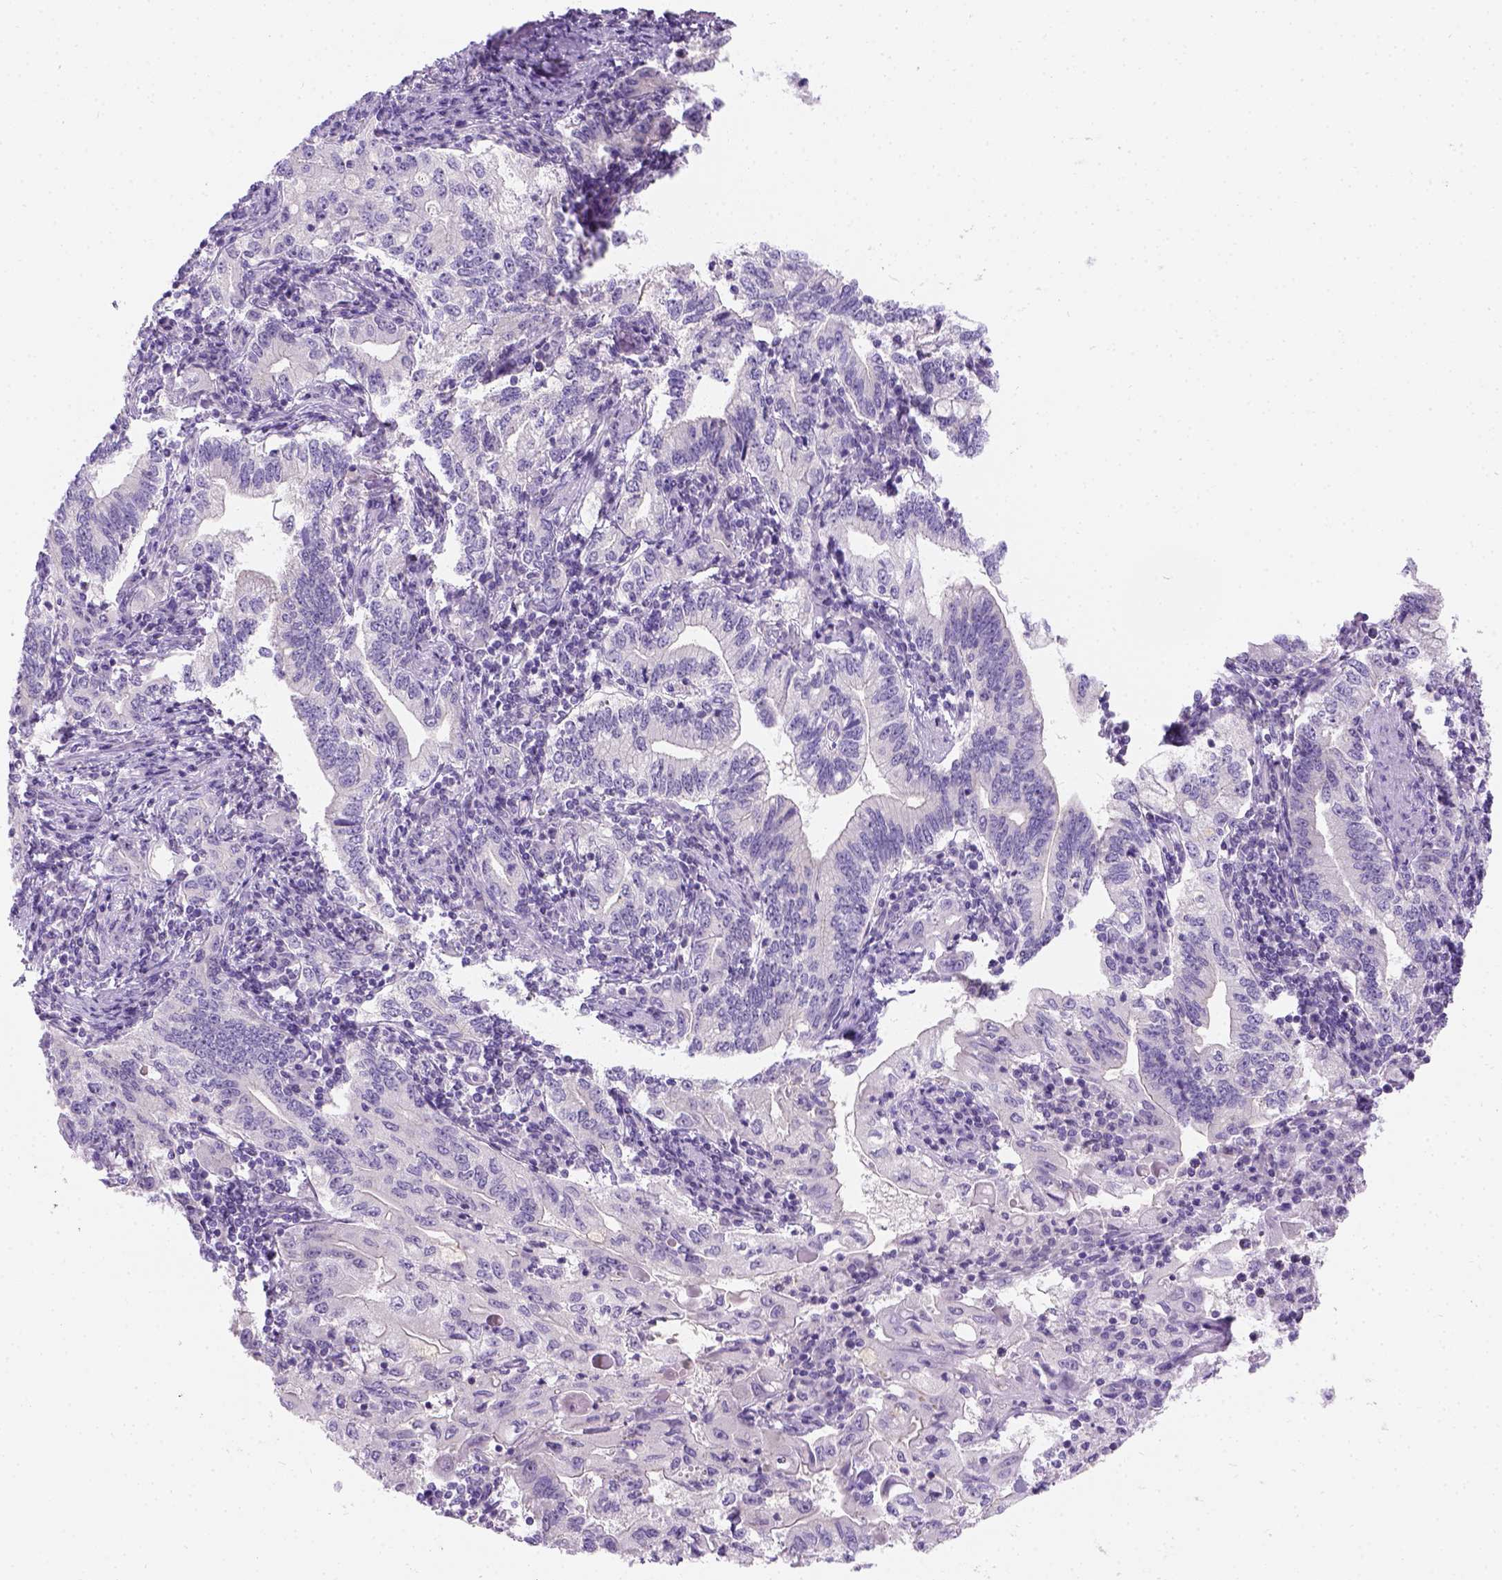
{"staining": {"intensity": "negative", "quantity": "none", "location": "none"}, "tissue": "stomach cancer", "cell_type": "Tumor cells", "image_type": "cancer", "snomed": [{"axis": "morphology", "description": "Adenocarcinoma, NOS"}, {"axis": "topography", "description": "Stomach, lower"}], "caption": "Tumor cells show no significant staining in stomach cancer (adenocarcinoma).", "gene": "C20orf144", "patient": {"sex": "female", "age": 72}}